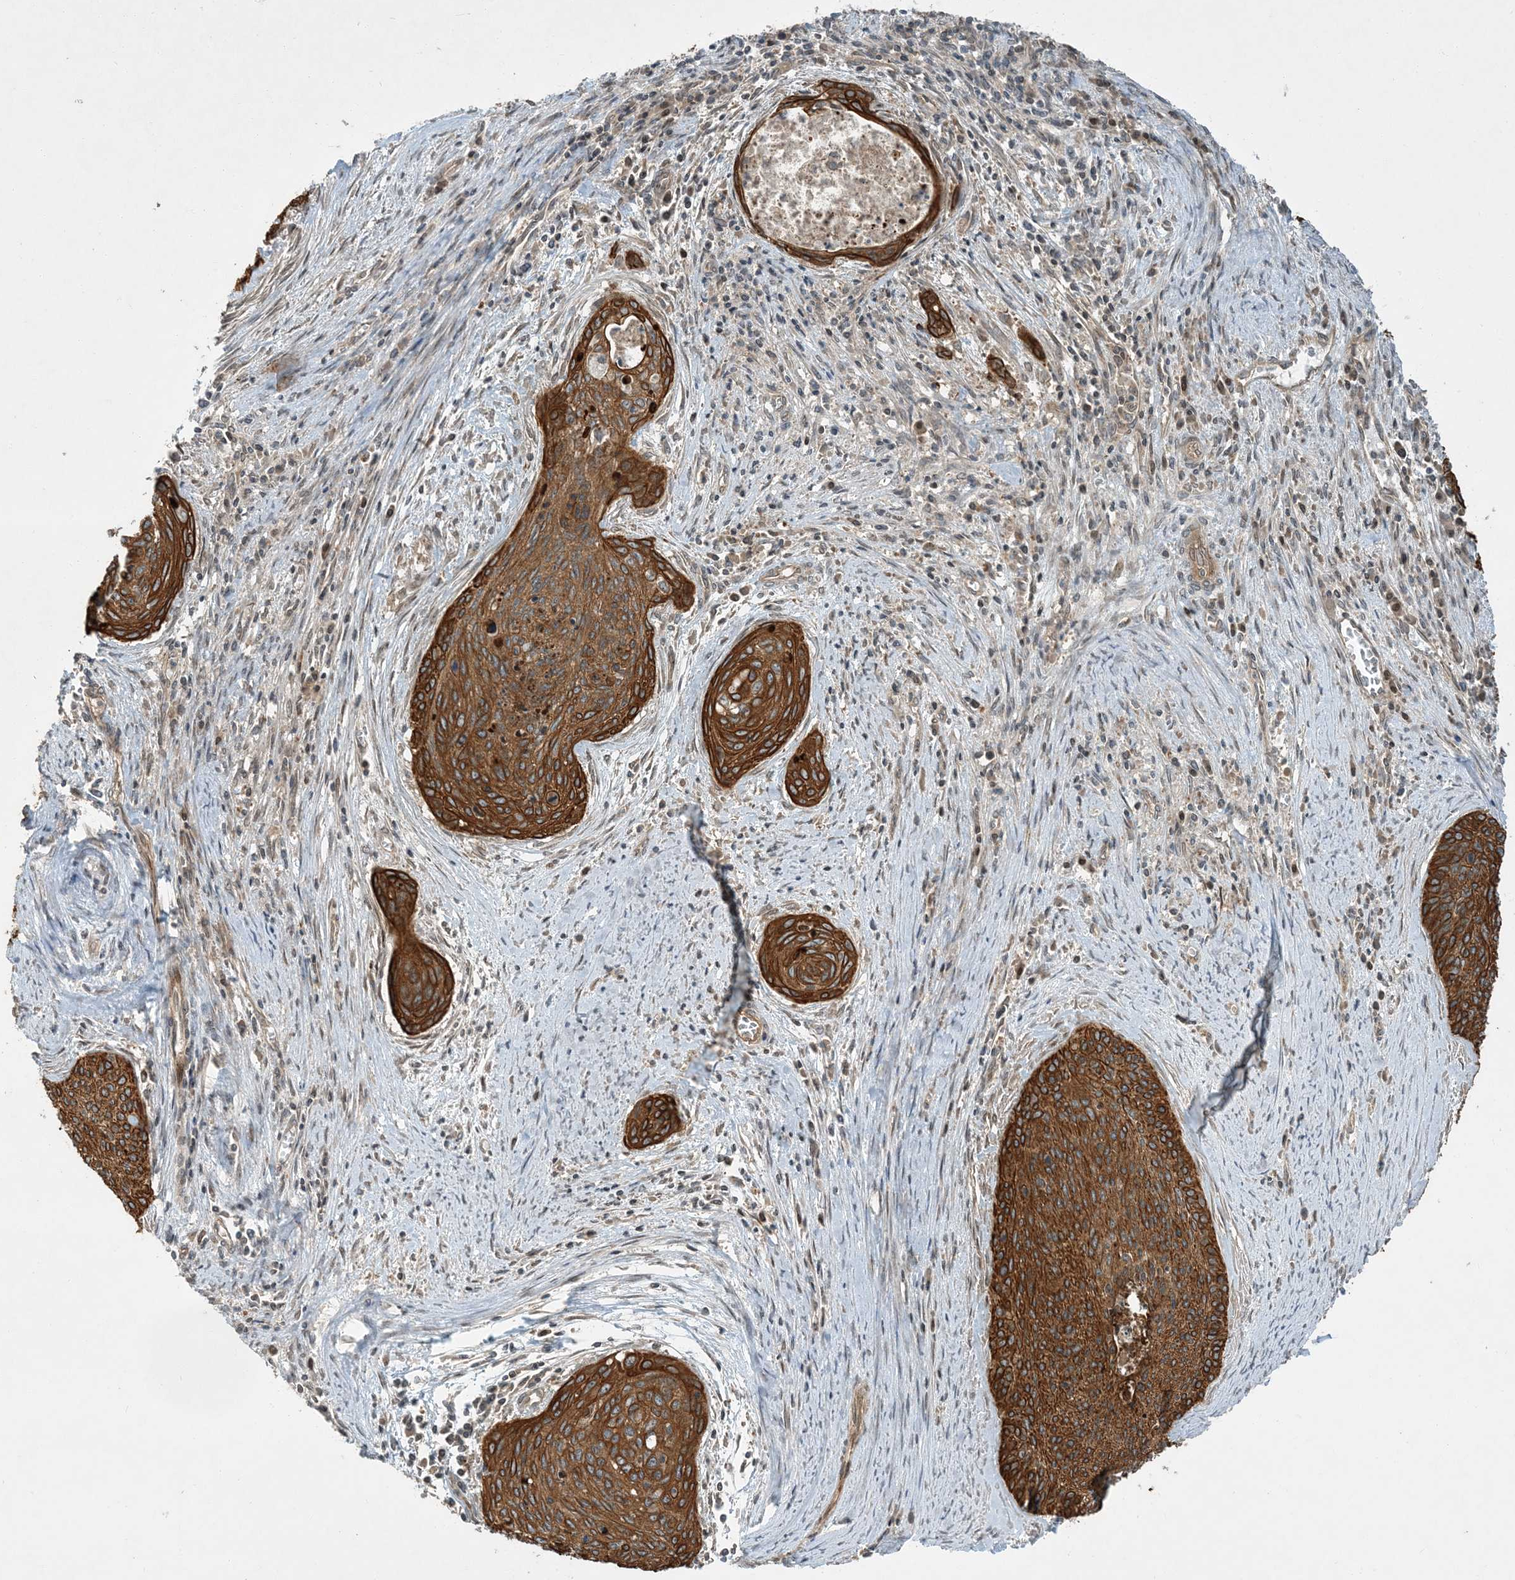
{"staining": {"intensity": "moderate", "quantity": ">75%", "location": "cytoplasmic/membranous"}, "tissue": "cervical cancer", "cell_type": "Tumor cells", "image_type": "cancer", "snomed": [{"axis": "morphology", "description": "Squamous cell carcinoma, NOS"}, {"axis": "topography", "description": "Cervix"}], "caption": "Immunohistochemical staining of squamous cell carcinoma (cervical) demonstrates moderate cytoplasmic/membranous protein staining in approximately >75% of tumor cells.", "gene": "COMMD8", "patient": {"sex": "female", "age": 55}}